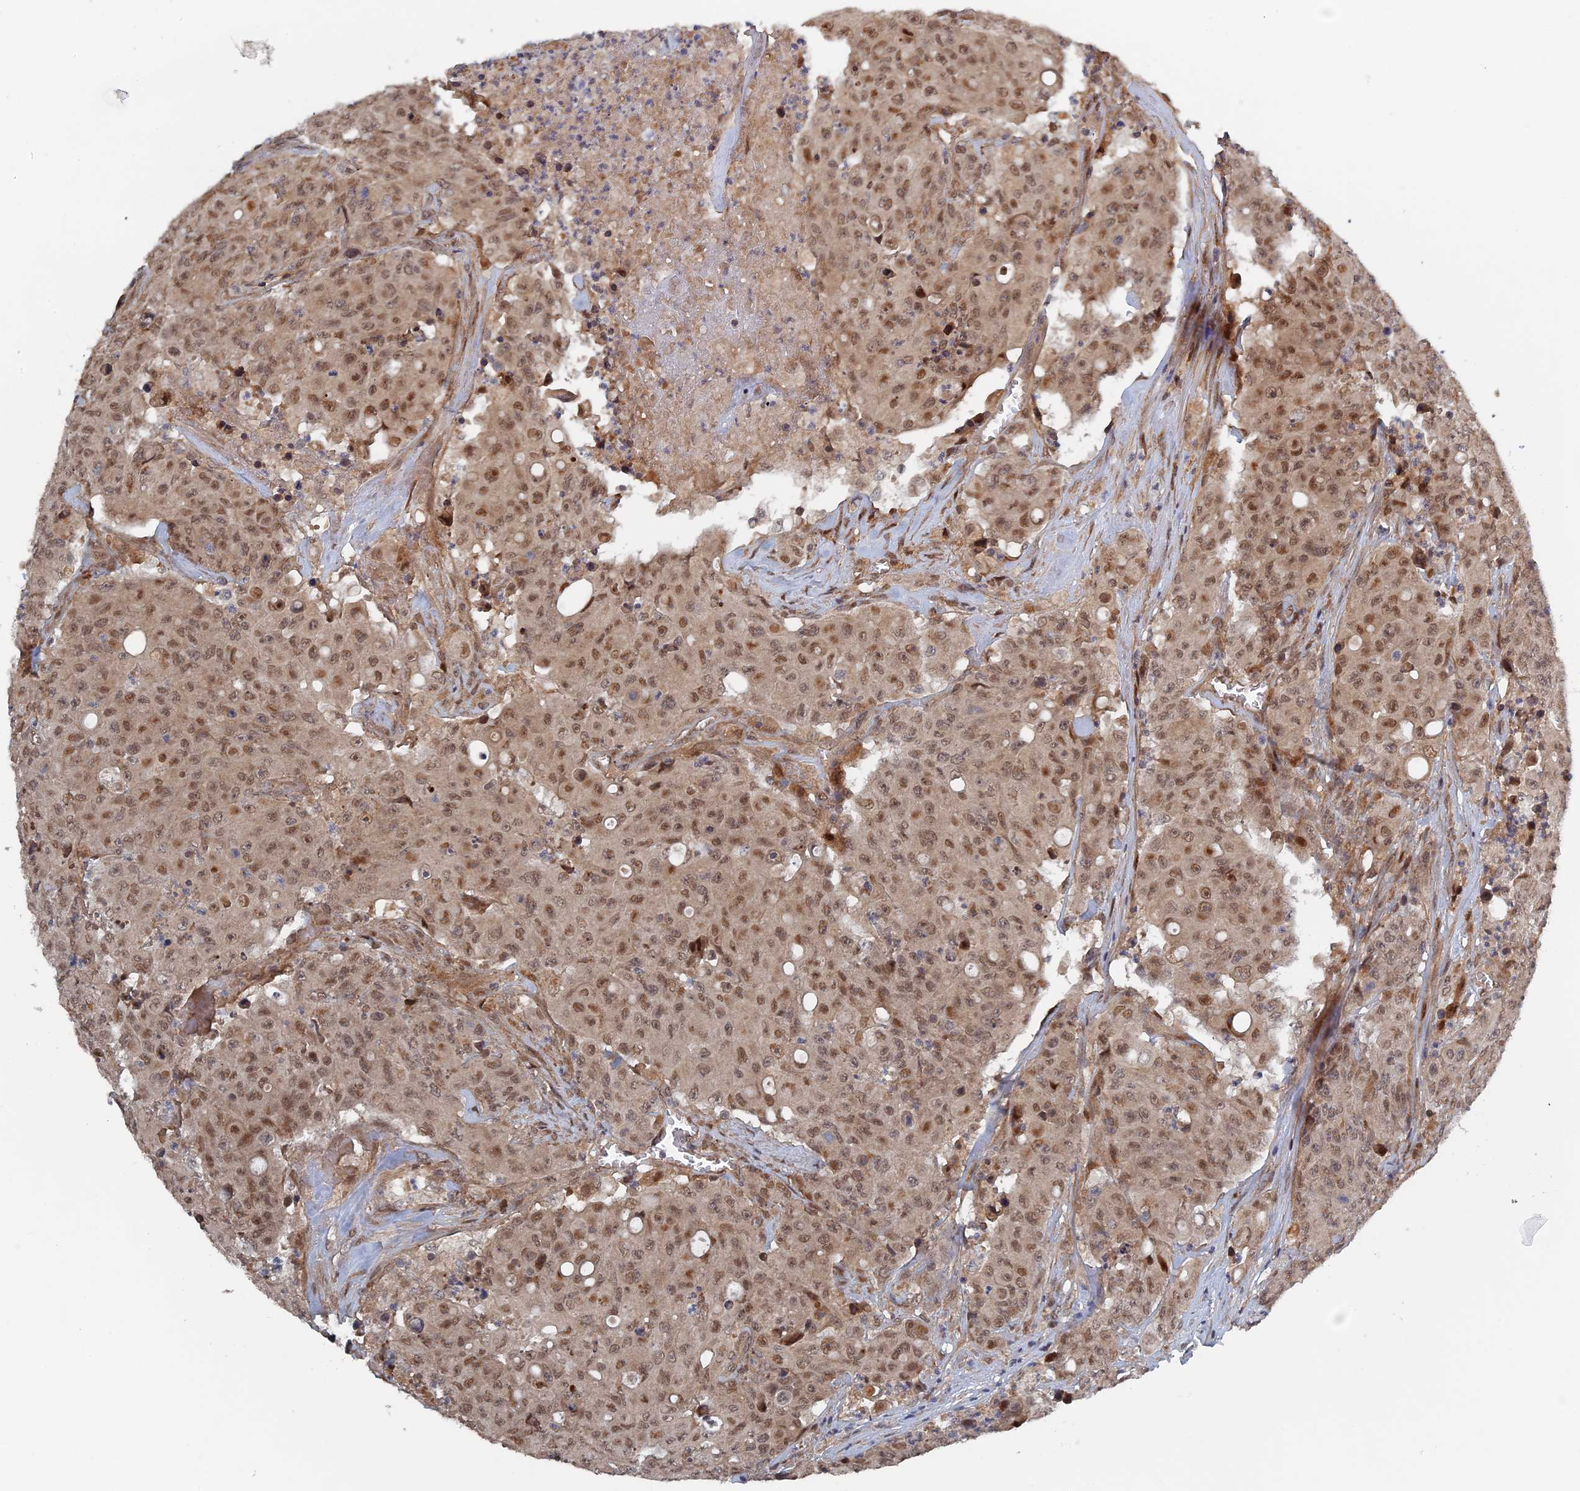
{"staining": {"intensity": "moderate", "quantity": ">75%", "location": "nuclear"}, "tissue": "colorectal cancer", "cell_type": "Tumor cells", "image_type": "cancer", "snomed": [{"axis": "morphology", "description": "Adenocarcinoma, NOS"}, {"axis": "topography", "description": "Colon"}], "caption": "Moderate nuclear positivity for a protein is present in approximately >75% of tumor cells of adenocarcinoma (colorectal) using immunohistochemistry.", "gene": "ELOVL6", "patient": {"sex": "male", "age": 51}}